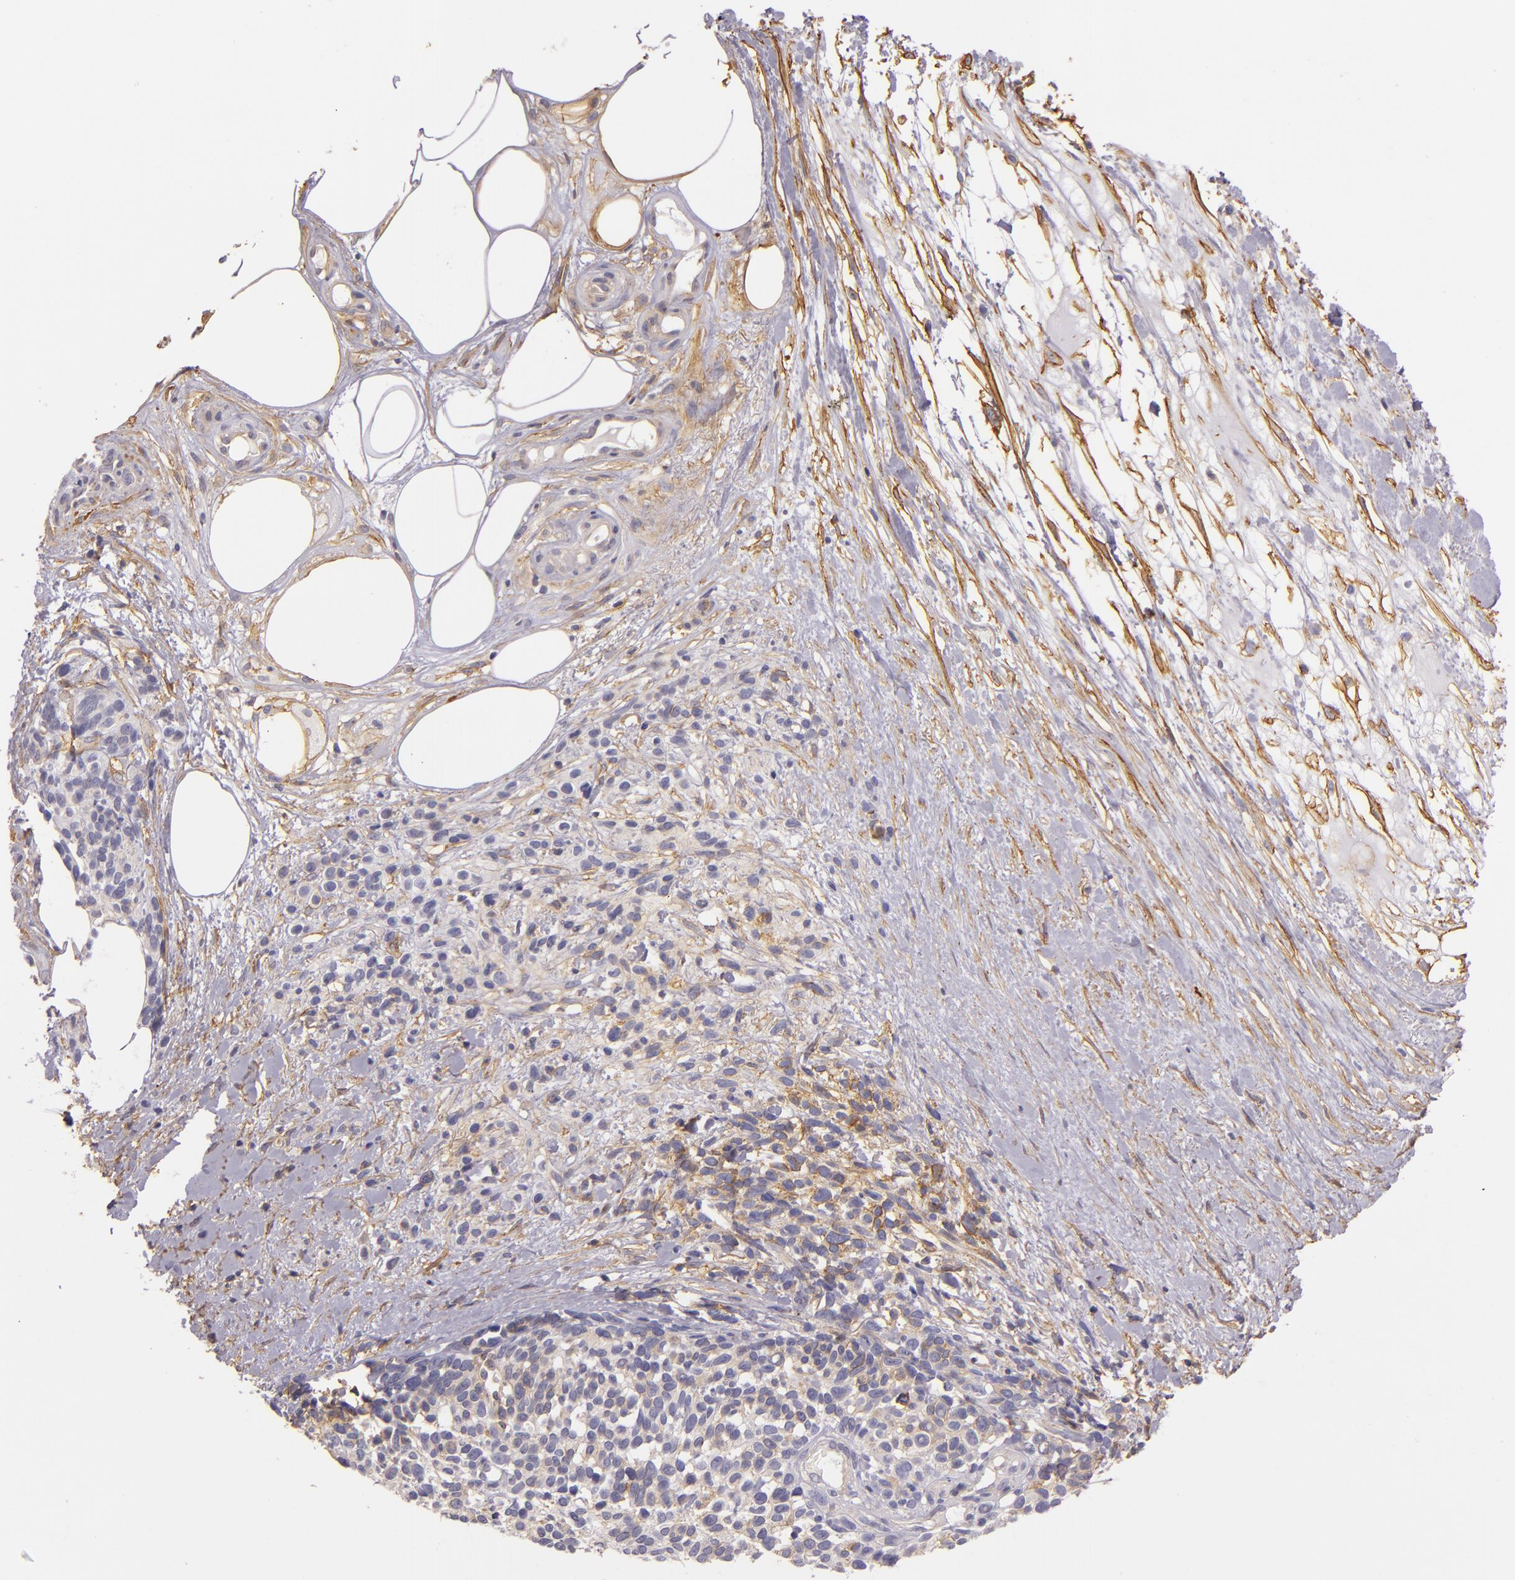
{"staining": {"intensity": "moderate", "quantity": "<25%", "location": "cytoplasmic/membranous"}, "tissue": "melanoma", "cell_type": "Tumor cells", "image_type": "cancer", "snomed": [{"axis": "morphology", "description": "Malignant melanoma, NOS"}, {"axis": "topography", "description": "Skin"}], "caption": "The image demonstrates staining of melanoma, revealing moderate cytoplasmic/membranous protein expression (brown color) within tumor cells.", "gene": "CTSF", "patient": {"sex": "female", "age": 85}}